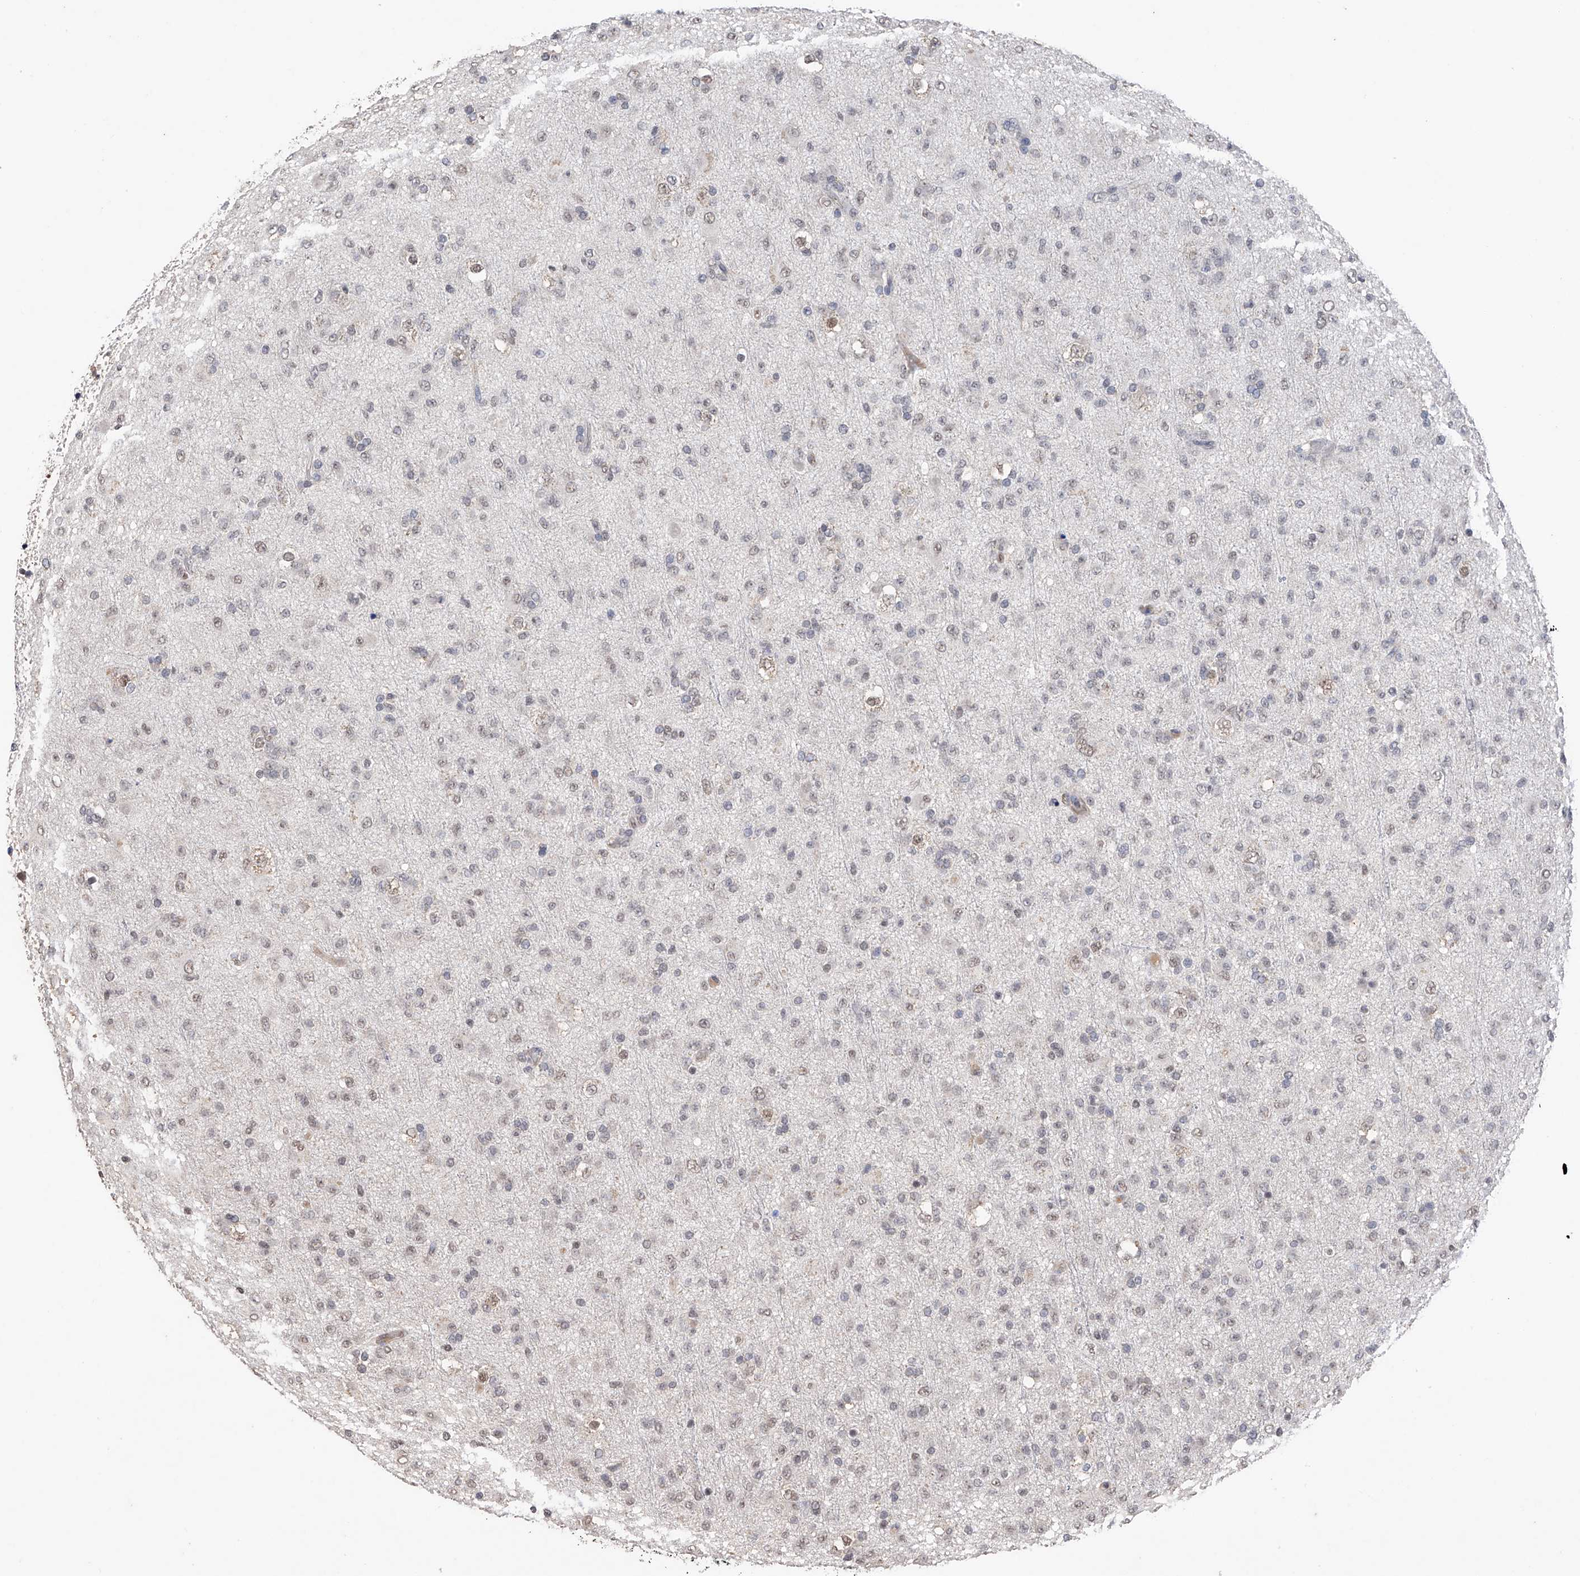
{"staining": {"intensity": "weak", "quantity": "<25%", "location": "nuclear"}, "tissue": "glioma", "cell_type": "Tumor cells", "image_type": "cancer", "snomed": [{"axis": "morphology", "description": "Glioma, malignant, Low grade"}, {"axis": "topography", "description": "Brain"}], "caption": "A photomicrograph of human malignant glioma (low-grade) is negative for staining in tumor cells.", "gene": "DMAP1", "patient": {"sex": "male", "age": 65}}